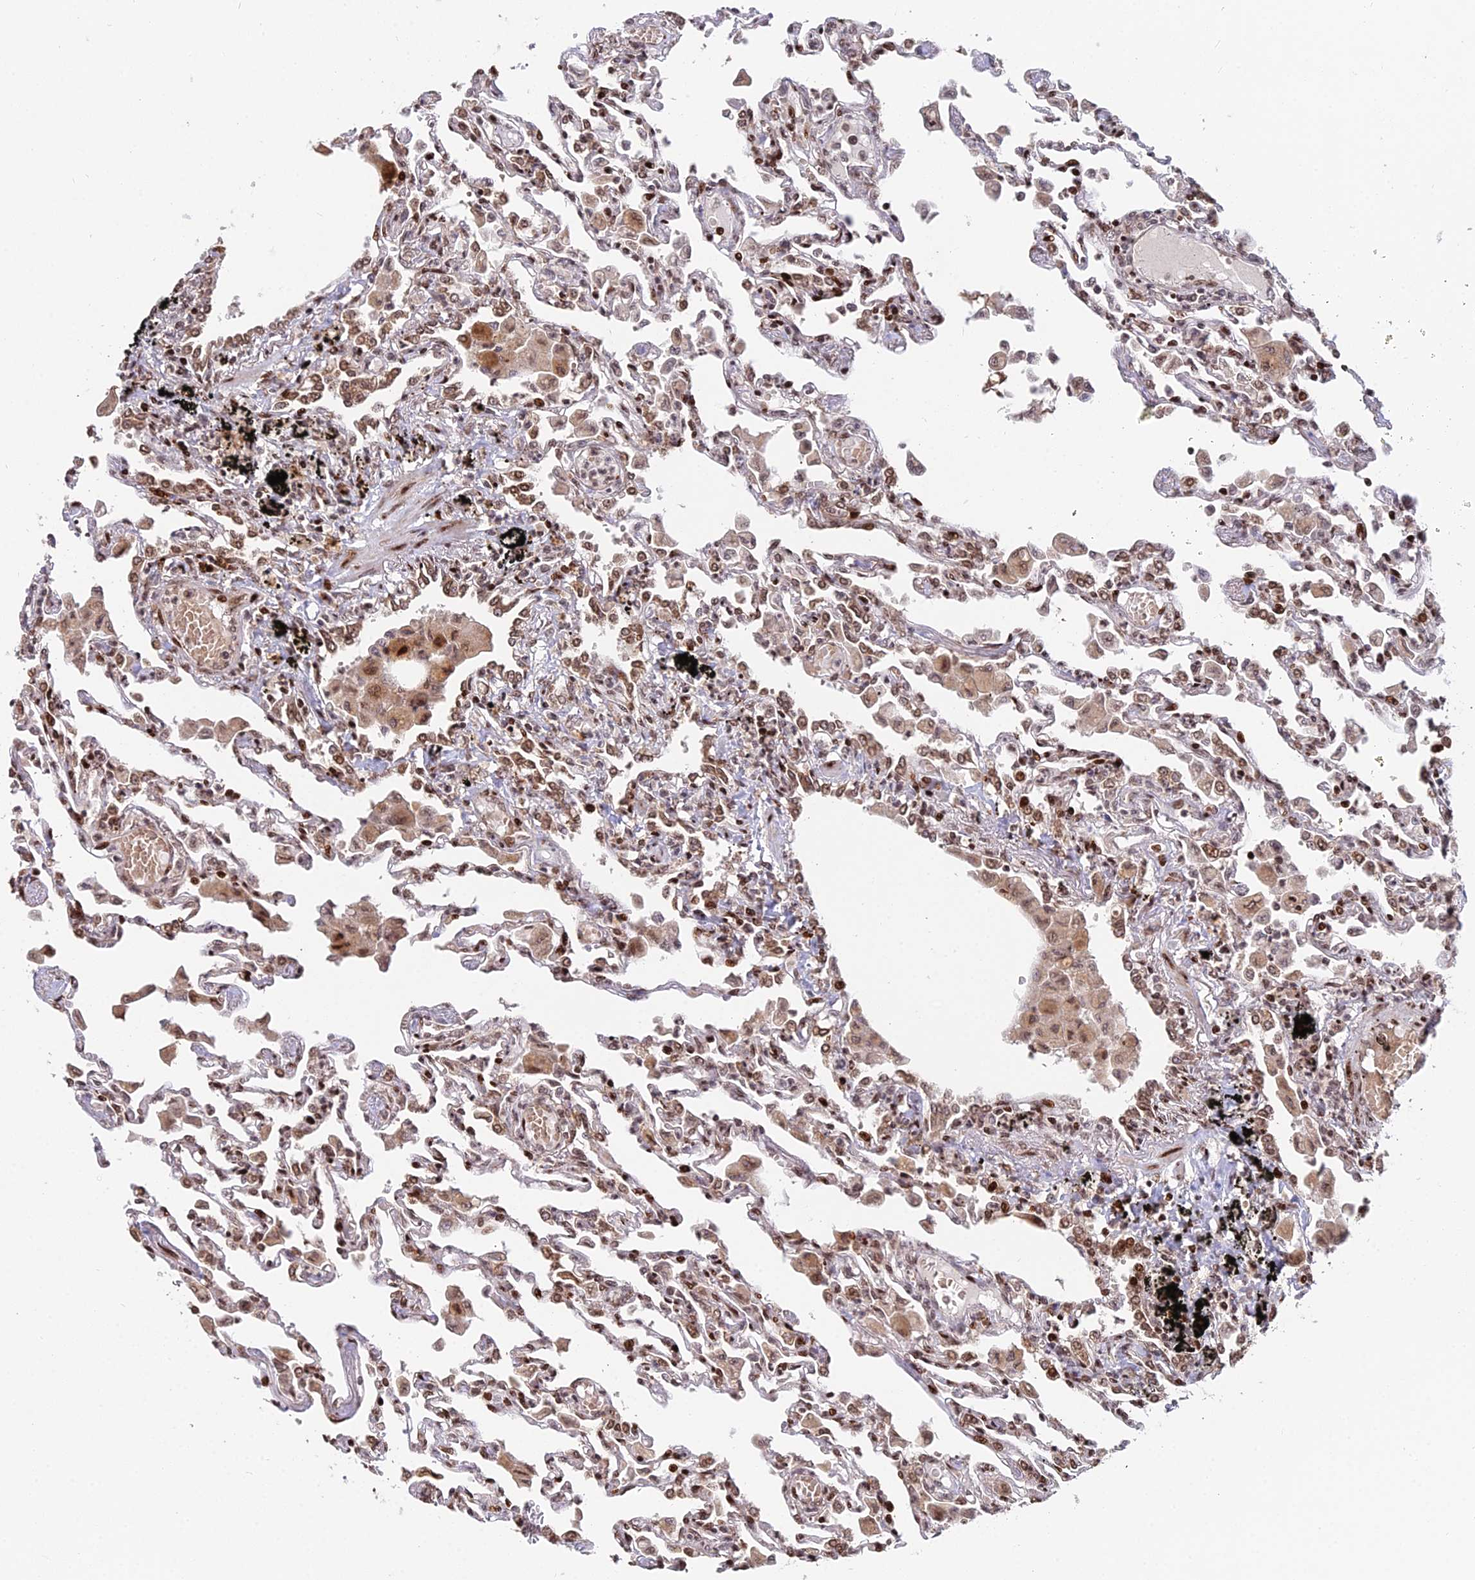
{"staining": {"intensity": "moderate", "quantity": ">75%", "location": "nuclear"}, "tissue": "lung", "cell_type": "Alveolar cells", "image_type": "normal", "snomed": [{"axis": "morphology", "description": "Normal tissue, NOS"}, {"axis": "topography", "description": "Bronchus"}, {"axis": "topography", "description": "Lung"}], "caption": "Brown immunohistochemical staining in normal lung exhibits moderate nuclear expression in about >75% of alveolar cells. Immunohistochemistry stains the protein in brown and the nuclei are stained blue.", "gene": "RBMS2", "patient": {"sex": "female", "age": 49}}